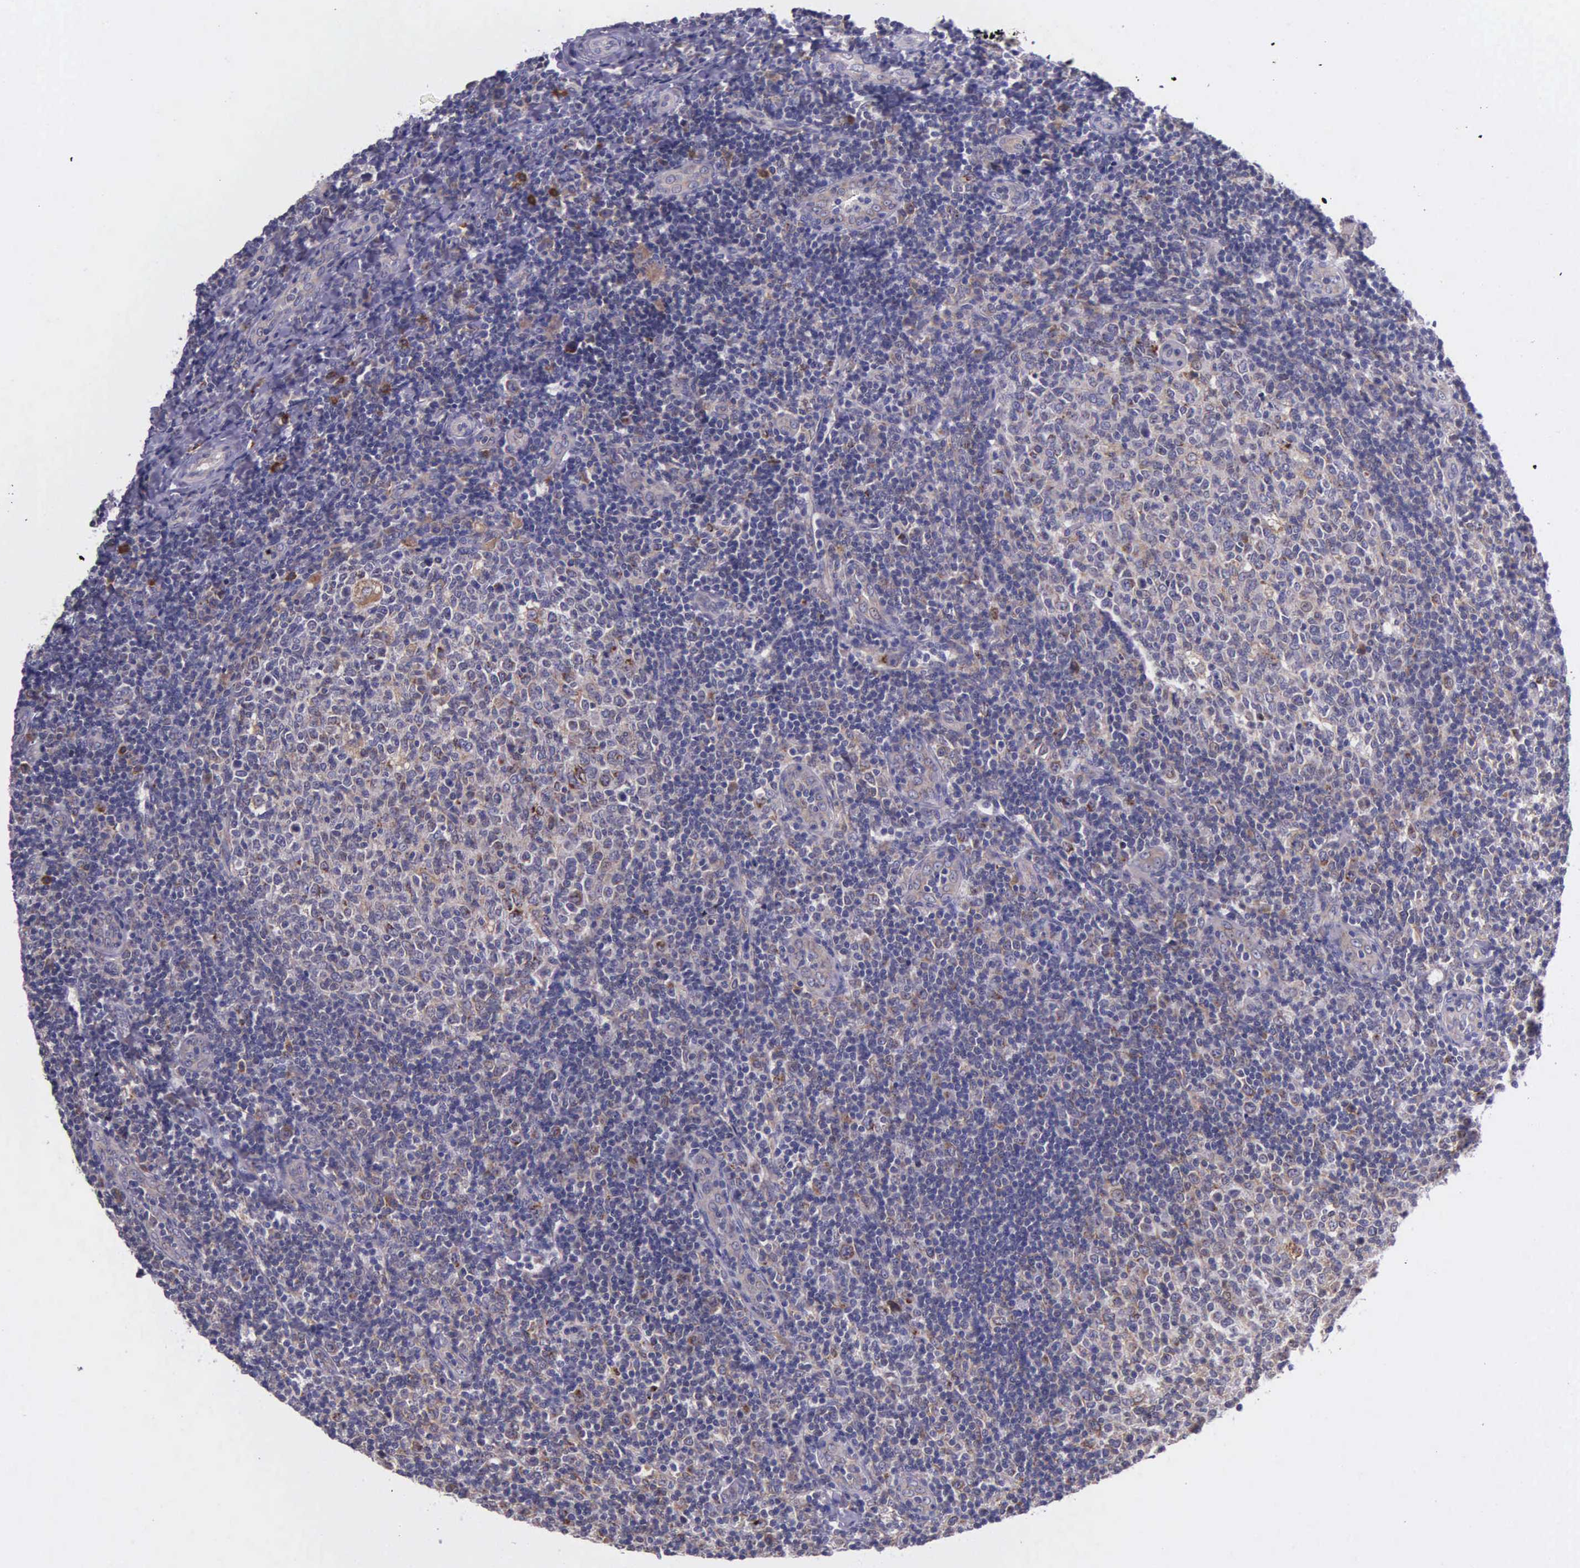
{"staining": {"intensity": "moderate", "quantity": "25%-75%", "location": "cytoplasmic/membranous"}, "tissue": "tonsil", "cell_type": "Germinal center cells", "image_type": "normal", "snomed": [{"axis": "morphology", "description": "Normal tissue, NOS"}, {"axis": "topography", "description": "Tonsil"}], "caption": "Tonsil was stained to show a protein in brown. There is medium levels of moderate cytoplasmic/membranous expression in about 25%-75% of germinal center cells. The staining is performed using DAB (3,3'-diaminobenzidine) brown chromogen to label protein expression. The nuclei are counter-stained blue using hematoxylin.", "gene": "NSDHL", "patient": {"sex": "female", "age": 3}}